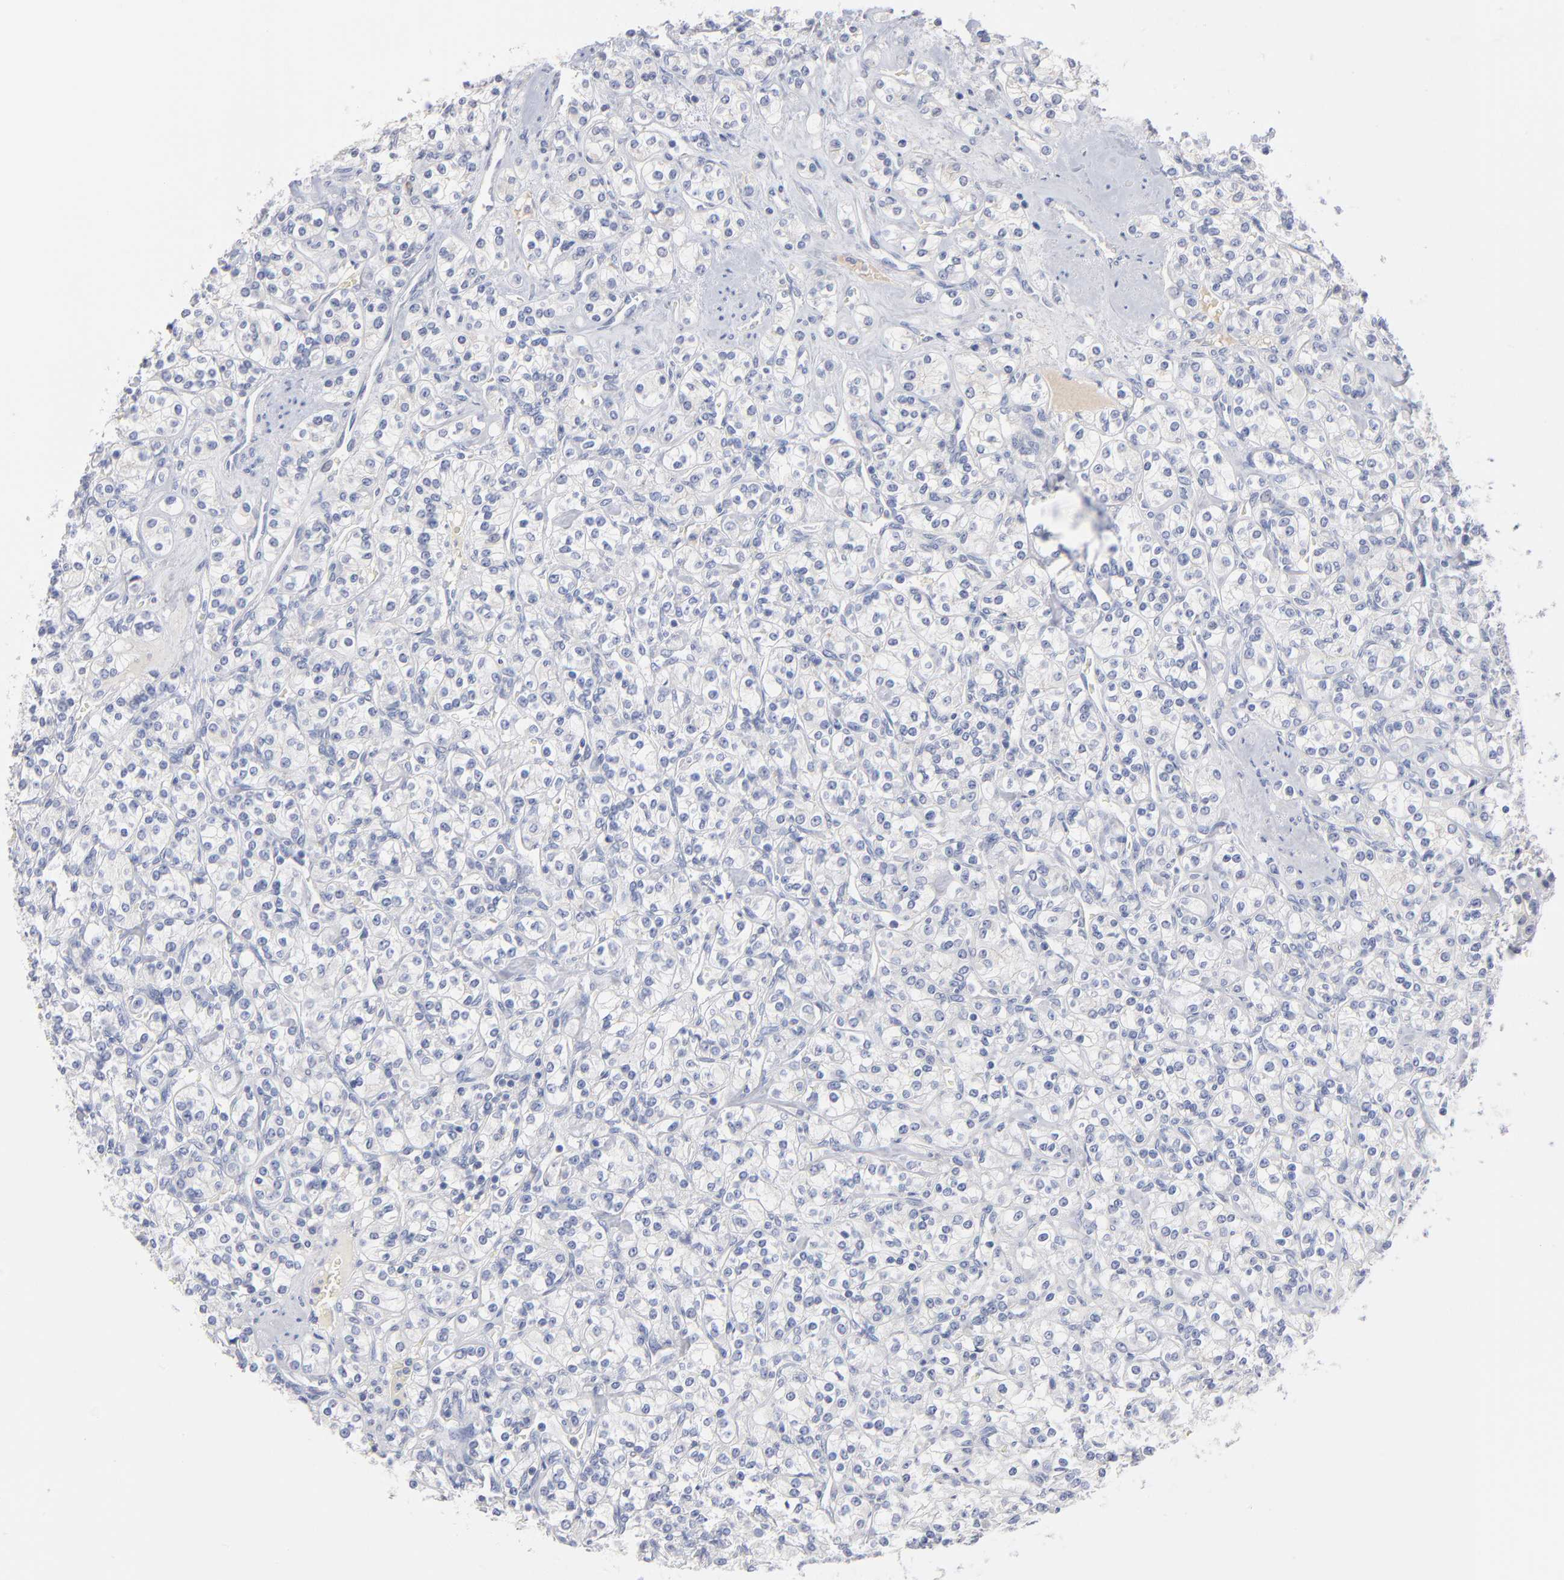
{"staining": {"intensity": "negative", "quantity": "none", "location": "none"}, "tissue": "renal cancer", "cell_type": "Tumor cells", "image_type": "cancer", "snomed": [{"axis": "morphology", "description": "Adenocarcinoma, NOS"}, {"axis": "topography", "description": "Kidney"}], "caption": "Renal cancer was stained to show a protein in brown. There is no significant staining in tumor cells.", "gene": "F12", "patient": {"sex": "male", "age": 77}}